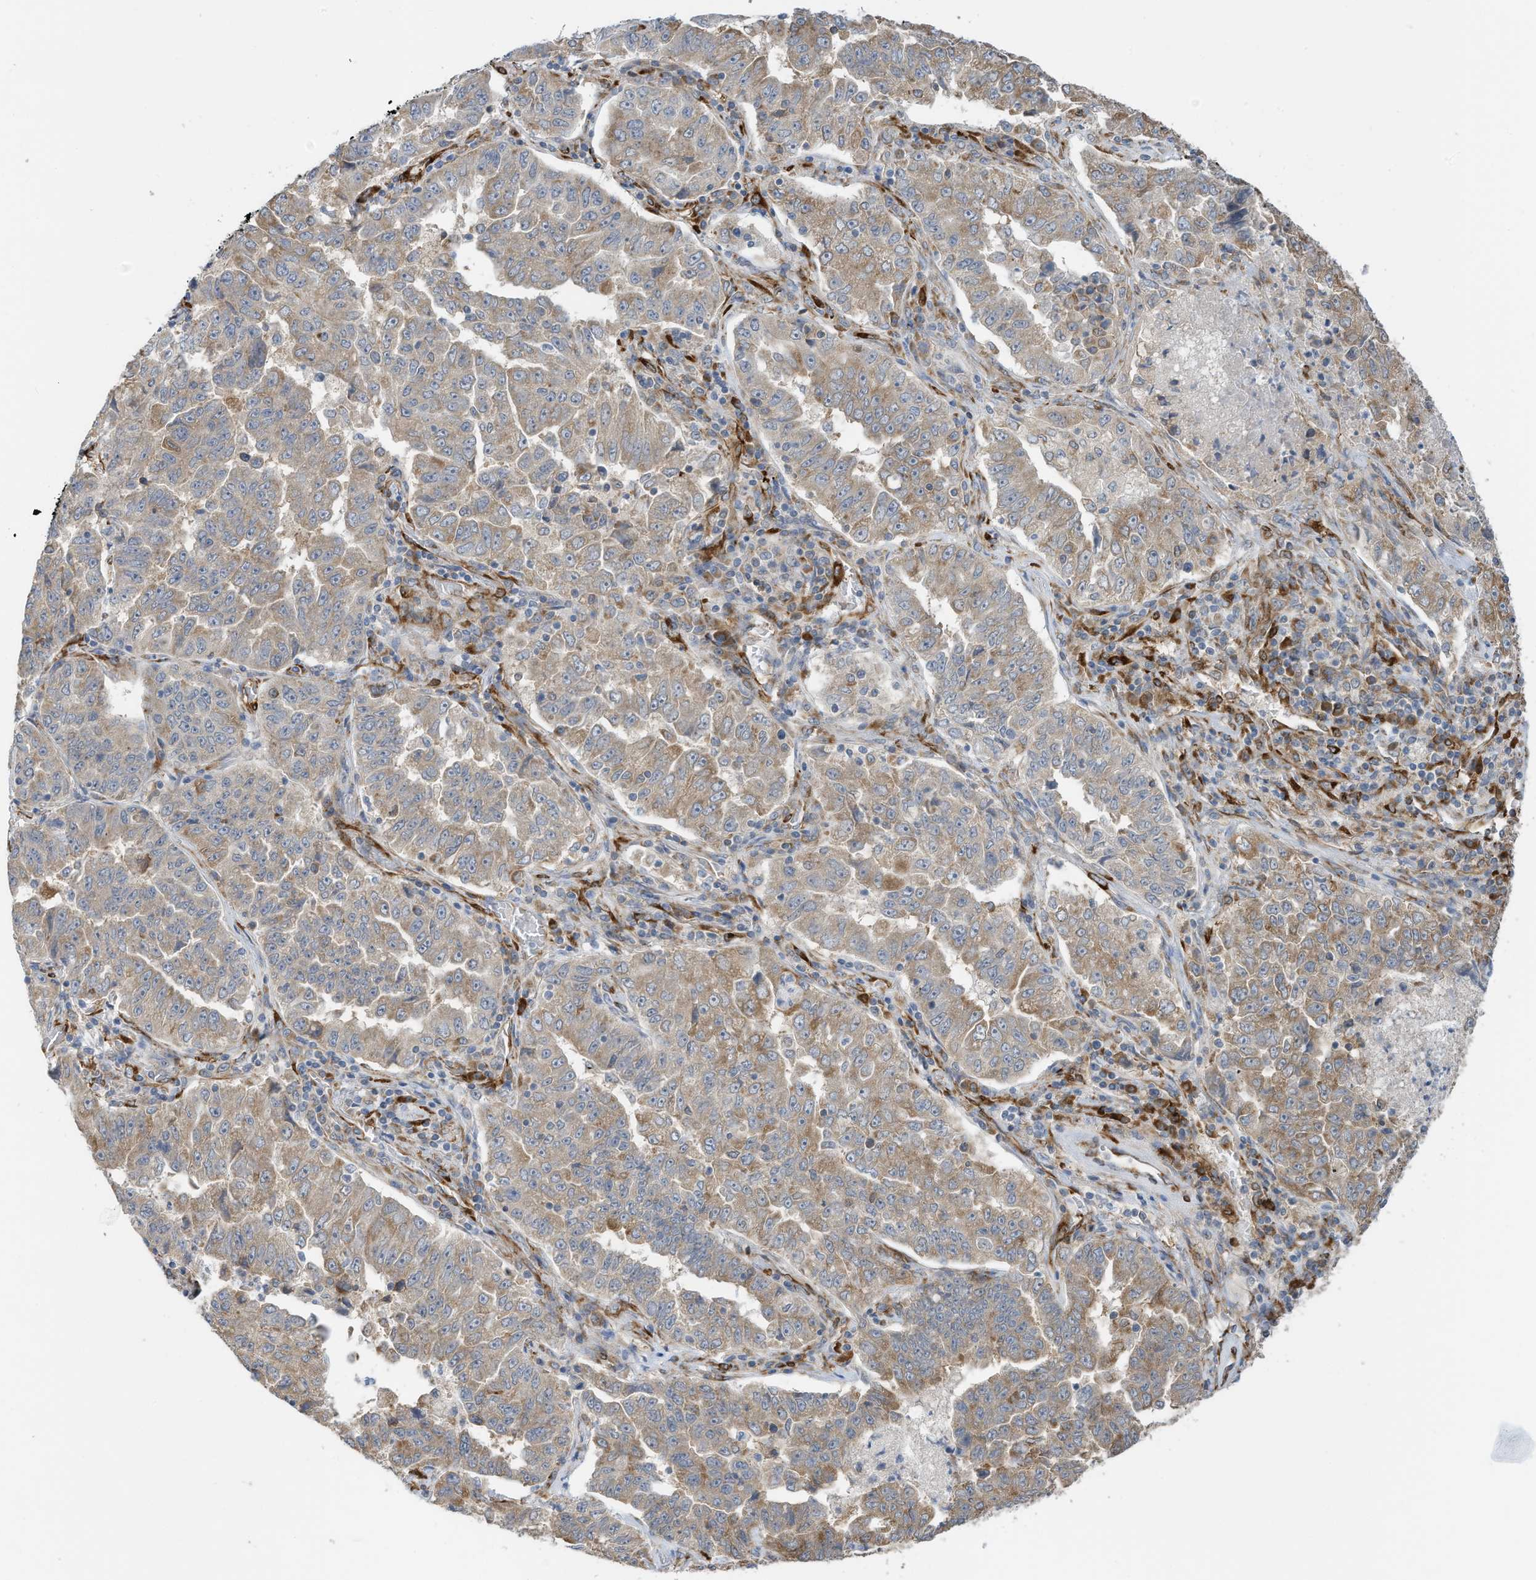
{"staining": {"intensity": "moderate", "quantity": ">75%", "location": "cytoplasmic/membranous"}, "tissue": "lung cancer", "cell_type": "Tumor cells", "image_type": "cancer", "snomed": [{"axis": "morphology", "description": "Adenocarcinoma, NOS"}, {"axis": "topography", "description": "Lung"}], "caption": "DAB (3,3'-diaminobenzidine) immunohistochemical staining of human lung cancer (adenocarcinoma) shows moderate cytoplasmic/membranous protein expression in about >75% of tumor cells. (DAB IHC with brightfield microscopy, high magnification).", "gene": "ZBTB45", "patient": {"sex": "female", "age": 51}}